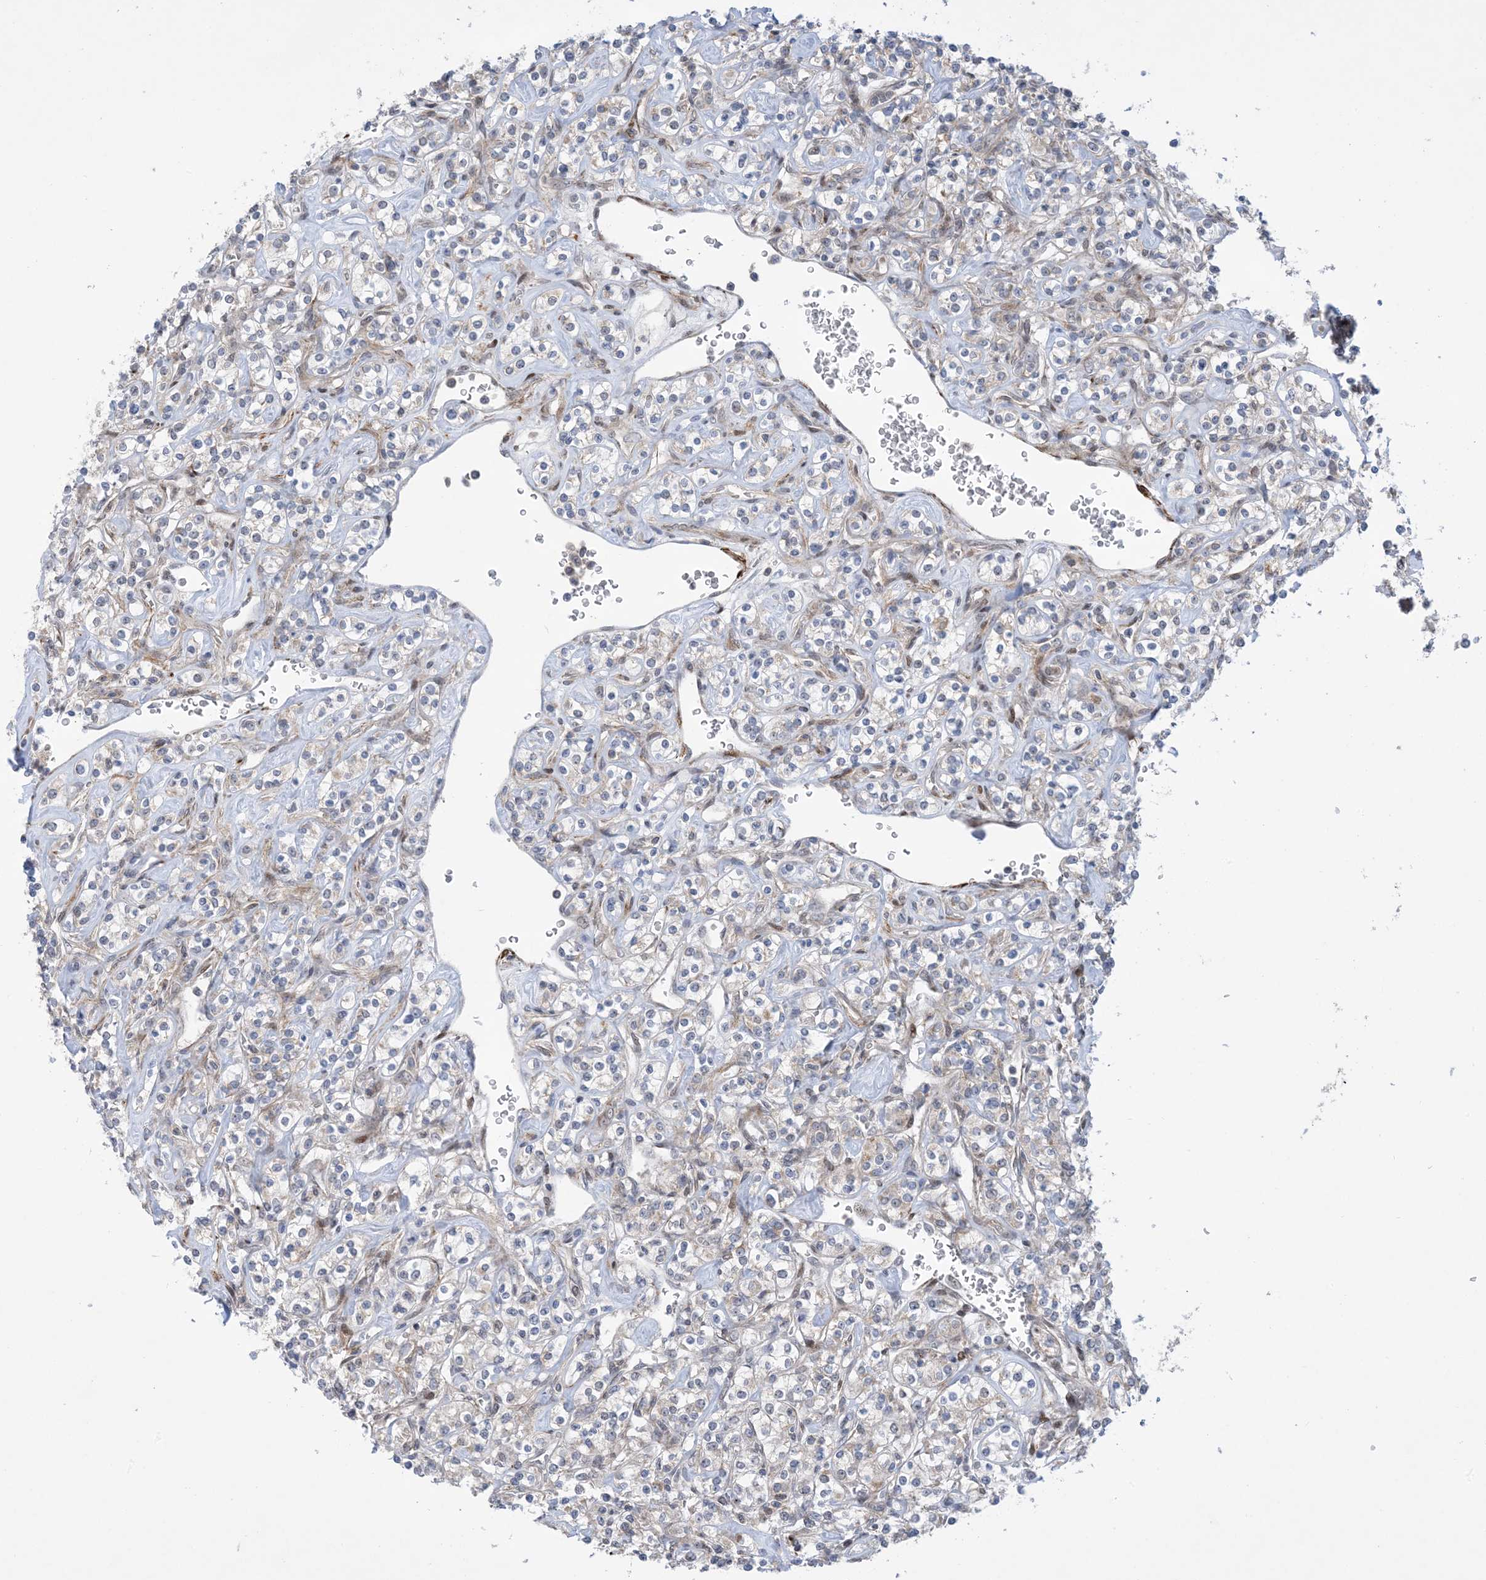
{"staining": {"intensity": "negative", "quantity": "none", "location": "none"}, "tissue": "renal cancer", "cell_type": "Tumor cells", "image_type": "cancer", "snomed": [{"axis": "morphology", "description": "Adenocarcinoma, NOS"}, {"axis": "topography", "description": "Kidney"}], "caption": "The immunohistochemistry photomicrograph has no significant positivity in tumor cells of renal cancer tissue.", "gene": "ZNF8", "patient": {"sex": "male", "age": 77}}